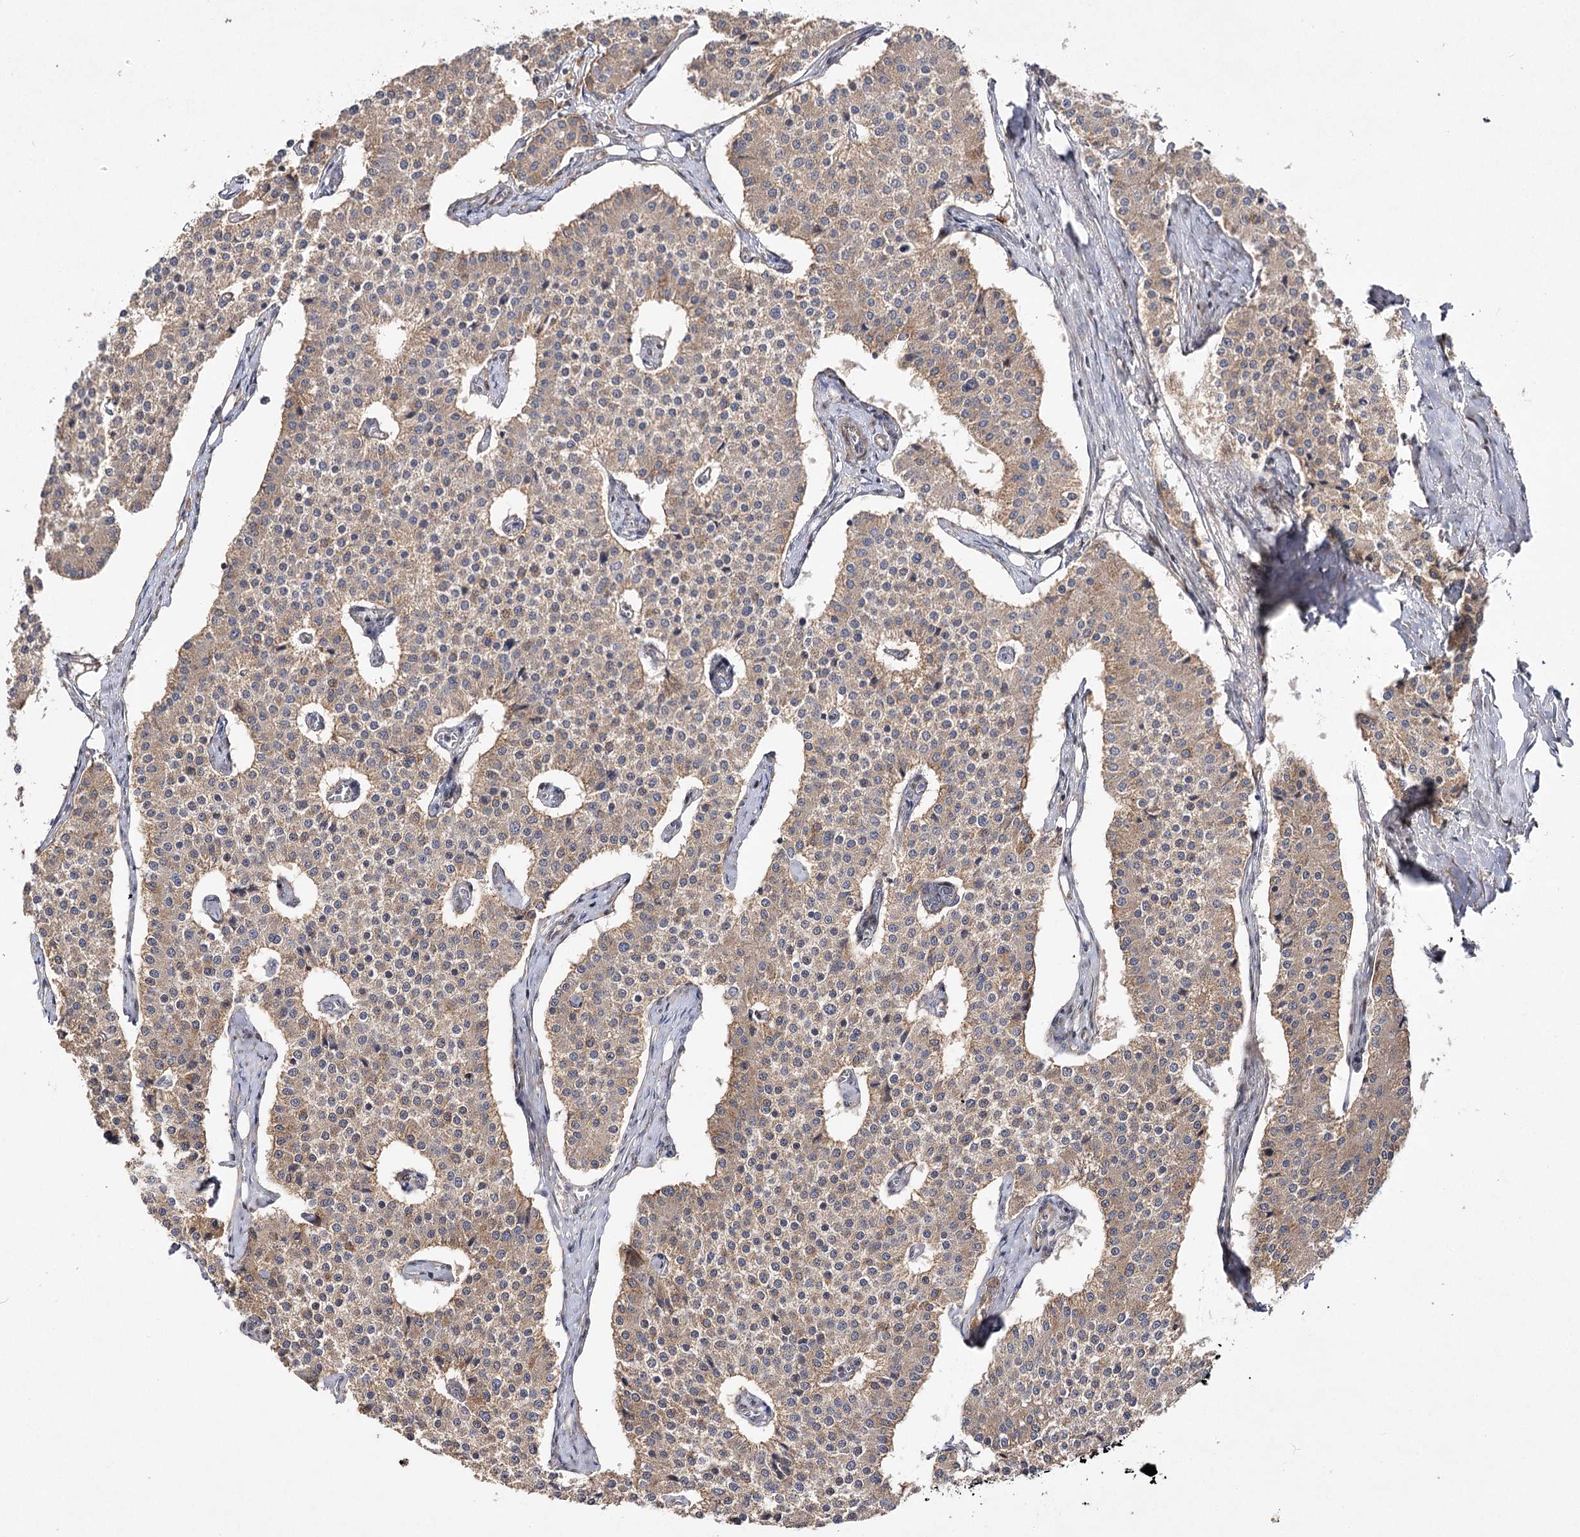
{"staining": {"intensity": "weak", "quantity": ">75%", "location": "cytoplasmic/membranous"}, "tissue": "carcinoid", "cell_type": "Tumor cells", "image_type": "cancer", "snomed": [{"axis": "morphology", "description": "Carcinoid, malignant, NOS"}, {"axis": "topography", "description": "Colon"}], "caption": "Protein staining of malignant carcinoid tissue exhibits weak cytoplasmic/membranous staining in approximately >75% of tumor cells. The staining is performed using DAB (3,3'-diaminobenzidine) brown chromogen to label protein expression. The nuclei are counter-stained blue using hematoxylin.", "gene": "OBSL1", "patient": {"sex": "female", "age": 52}}